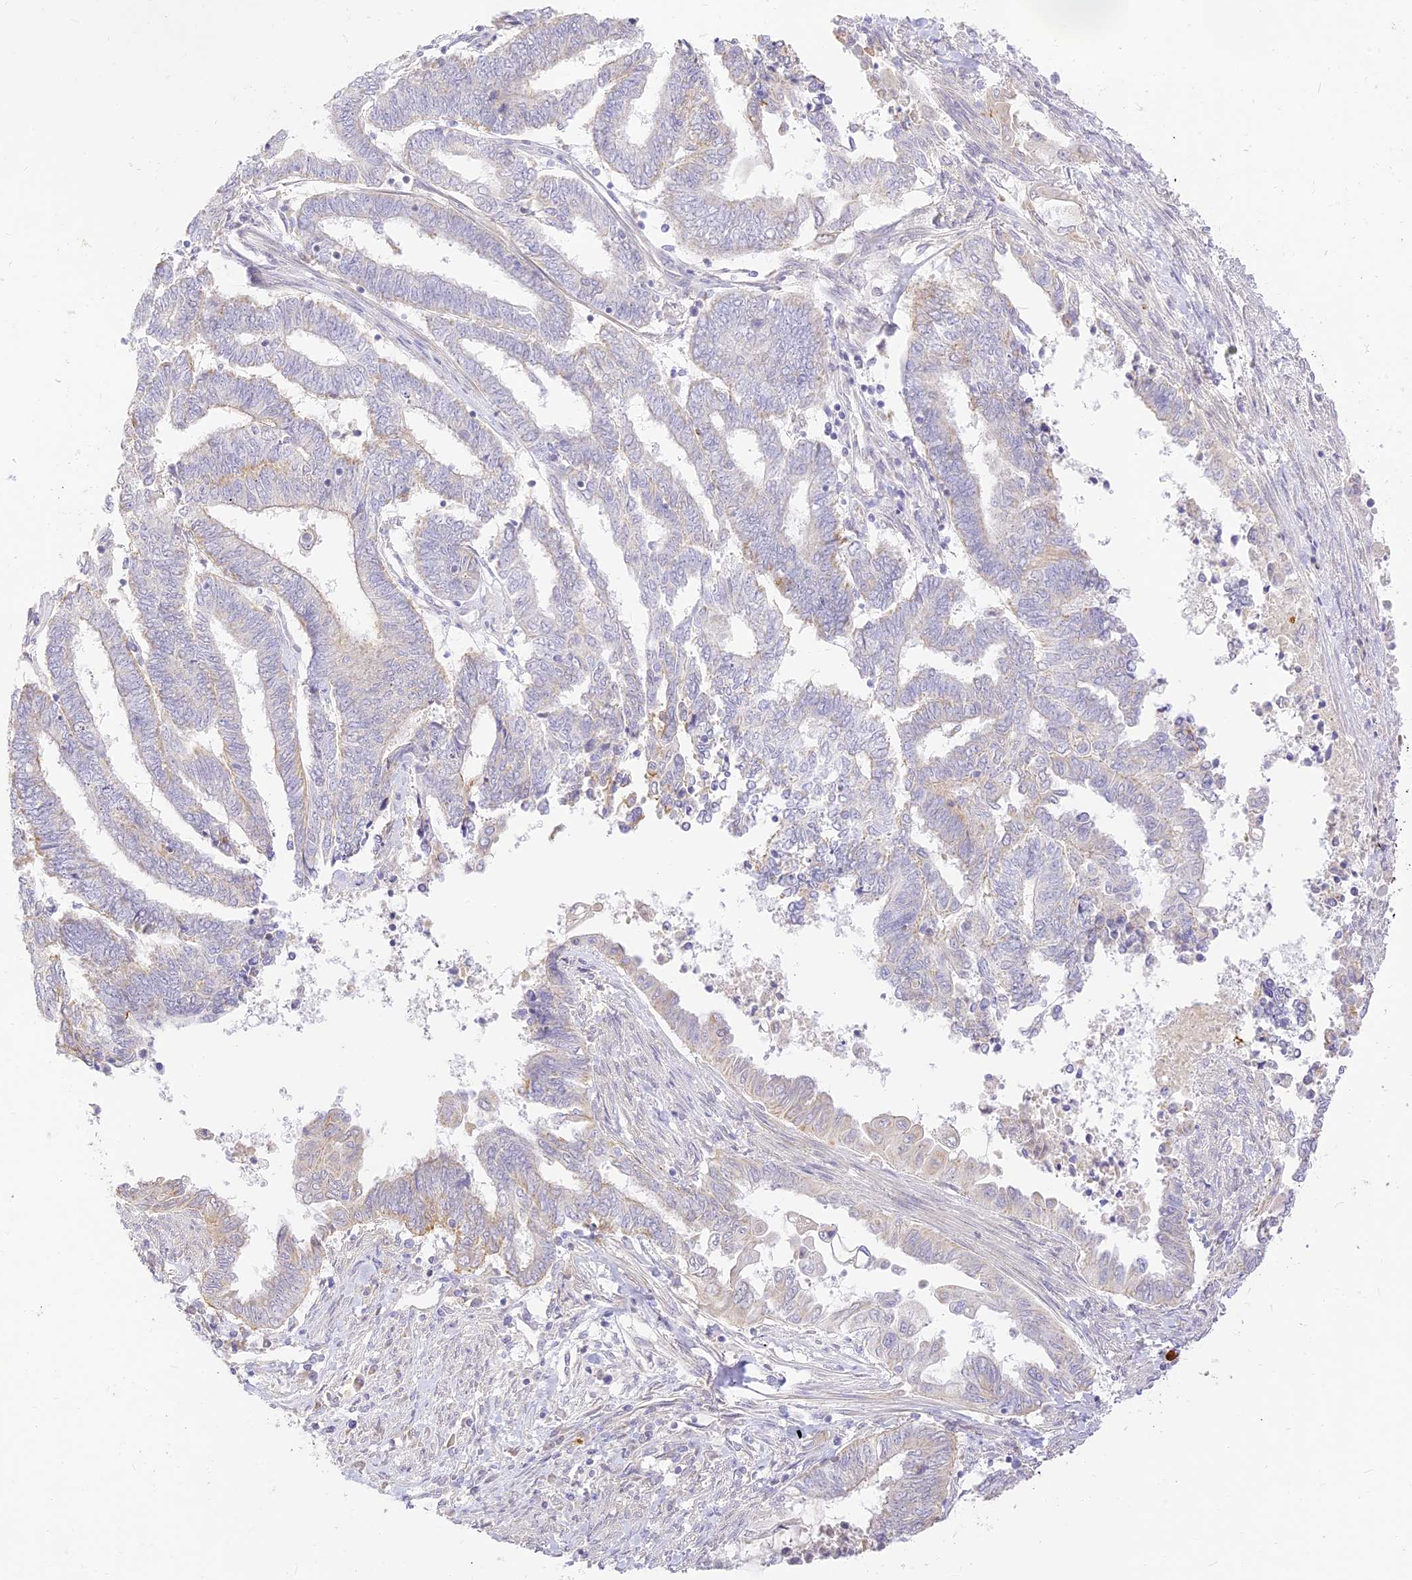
{"staining": {"intensity": "weak", "quantity": "<25%", "location": "cytoplasmic/membranous"}, "tissue": "endometrial cancer", "cell_type": "Tumor cells", "image_type": "cancer", "snomed": [{"axis": "morphology", "description": "Adenocarcinoma, NOS"}, {"axis": "topography", "description": "Uterus"}, {"axis": "topography", "description": "Endometrium"}], "caption": "Immunohistochemistry (IHC) of human endometrial adenocarcinoma reveals no staining in tumor cells.", "gene": "LRRC15", "patient": {"sex": "female", "age": 70}}